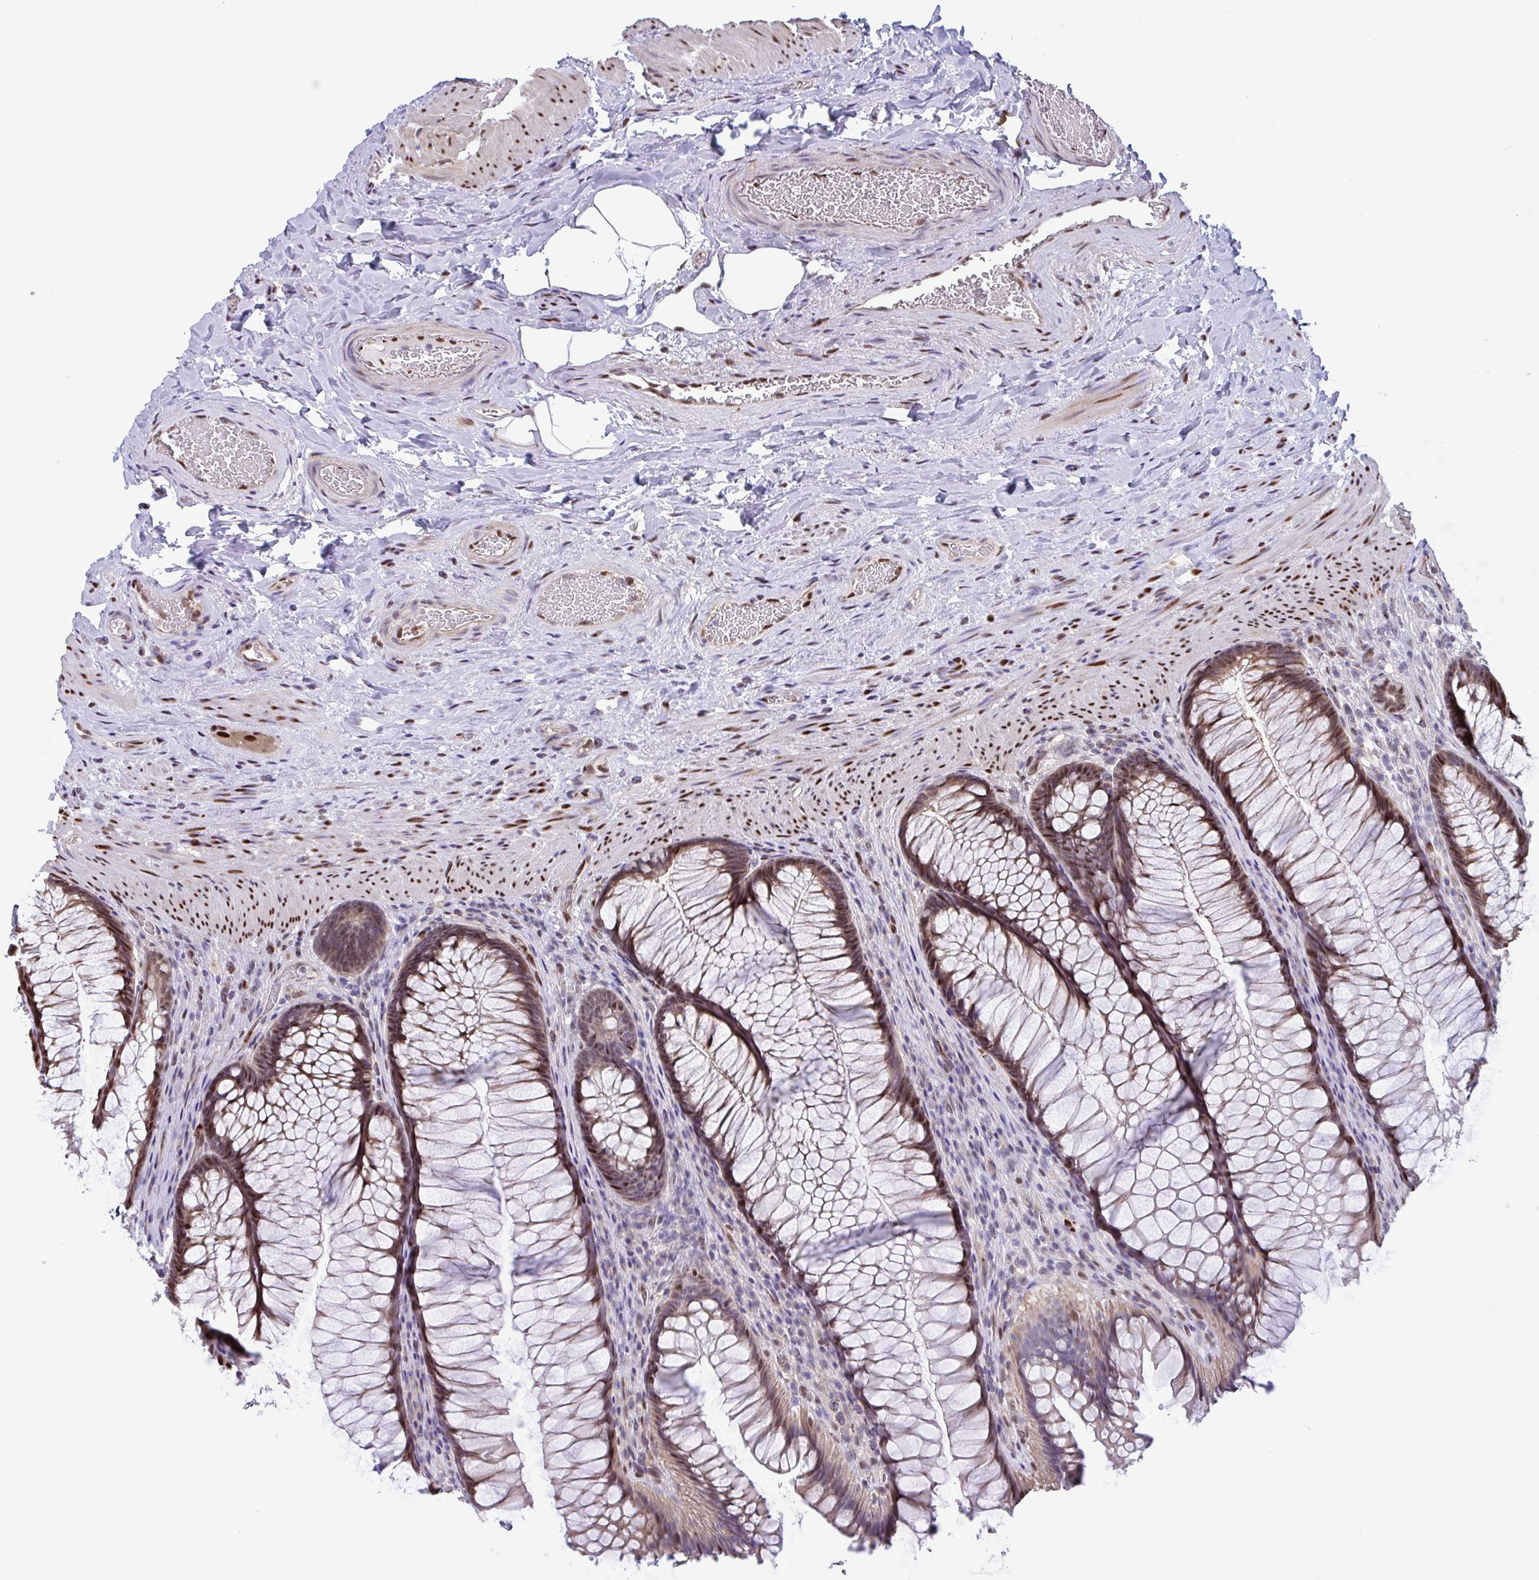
{"staining": {"intensity": "moderate", "quantity": ">75%", "location": "cytoplasmic/membranous,nuclear"}, "tissue": "rectum", "cell_type": "Glandular cells", "image_type": "normal", "snomed": [{"axis": "morphology", "description": "Normal tissue, NOS"}, {"axis": "topography", "description": "Rectum"}], "caption": "IHC (DAB (3,3'-diaminobenzidine)) staining of benign rectum displays moderate cytoplasmic/membranous,nuclear protein expression in approximately >75% of glandular cells.", "gene": "PELI1", "patient": {"sex": "male", "age": 53}}